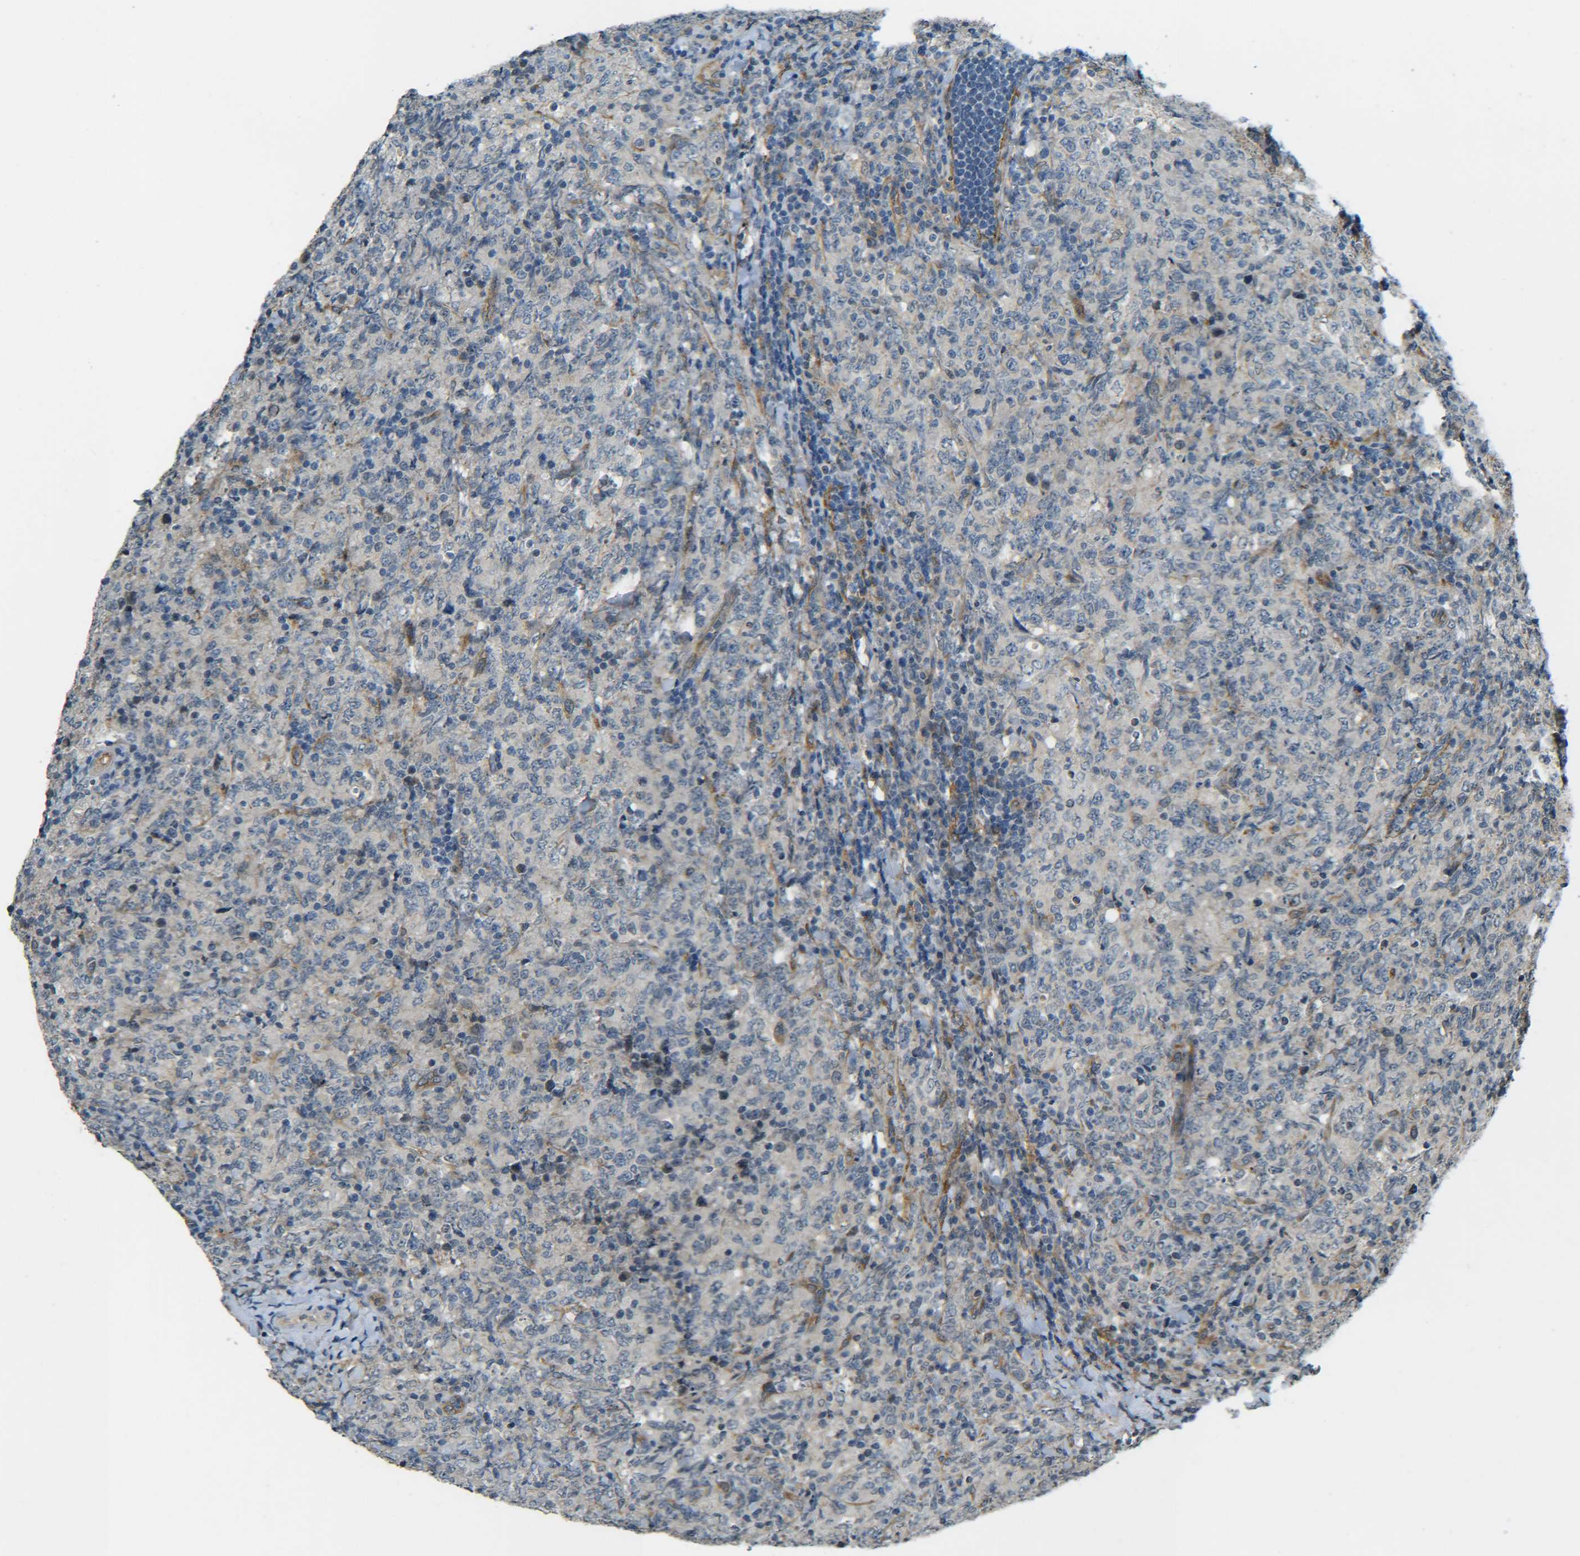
{"staining": {"intensity": "weak", "quantity": "<25%", "location": "cytoplasmic/membranous"}, "tissue": "lymphoma", "cell_type": "Tumor cells", "image_type": "cancer", "snomed": [{"axis": "morphology", "description": "Malignant lymphoma, non-Hodgkin's type, High grade"}, {"axis": "topography", "description": "Tonsil"}], "caption": "There is no significant positivity in tumor cells of high-grade malignant lymphoma, non-Hodgkin's type.", "gene": "DAB2", "patient": {"sex": "female", "age": 36}}